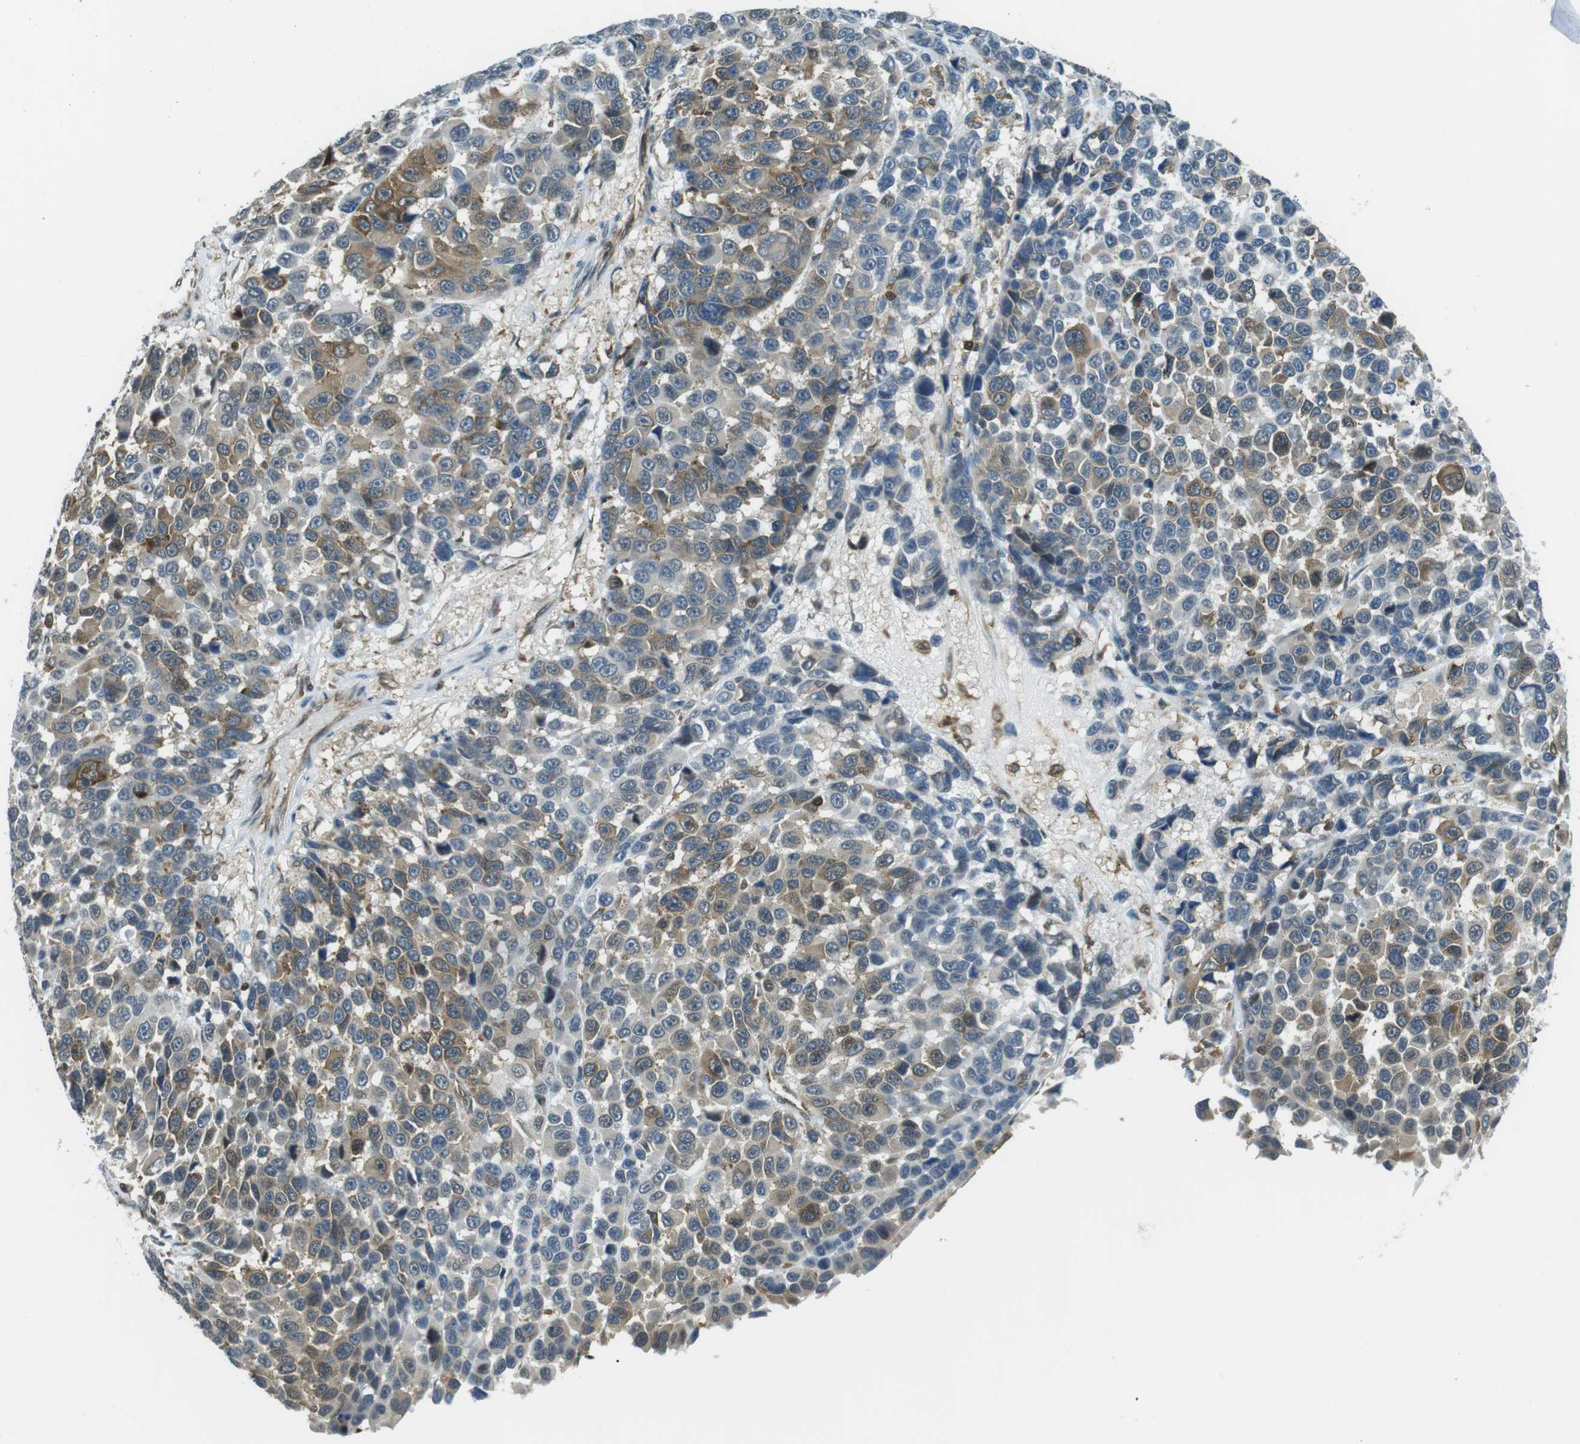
{"staining": {"intensity": "moderate", "quantity": "25%-75%", "location": "cytoplasmic/membranous"}, "tissue": "melanoma", "cell_type": "Tumor cells", "image_type": "cancer", "snomed": [{"axis": "morphology", "description": "Malignant melanoma, NOS"}, {"axis": "topography", "description": "Skin"}], "caption": "This image reveals IHC staining of malignant melanoma, with medium moderate cytoplasmic/membranous expression in approximately 25%-75% of tumor cells.", "gene": "STK10", "patient": {"sex": "male", "age": 53}}